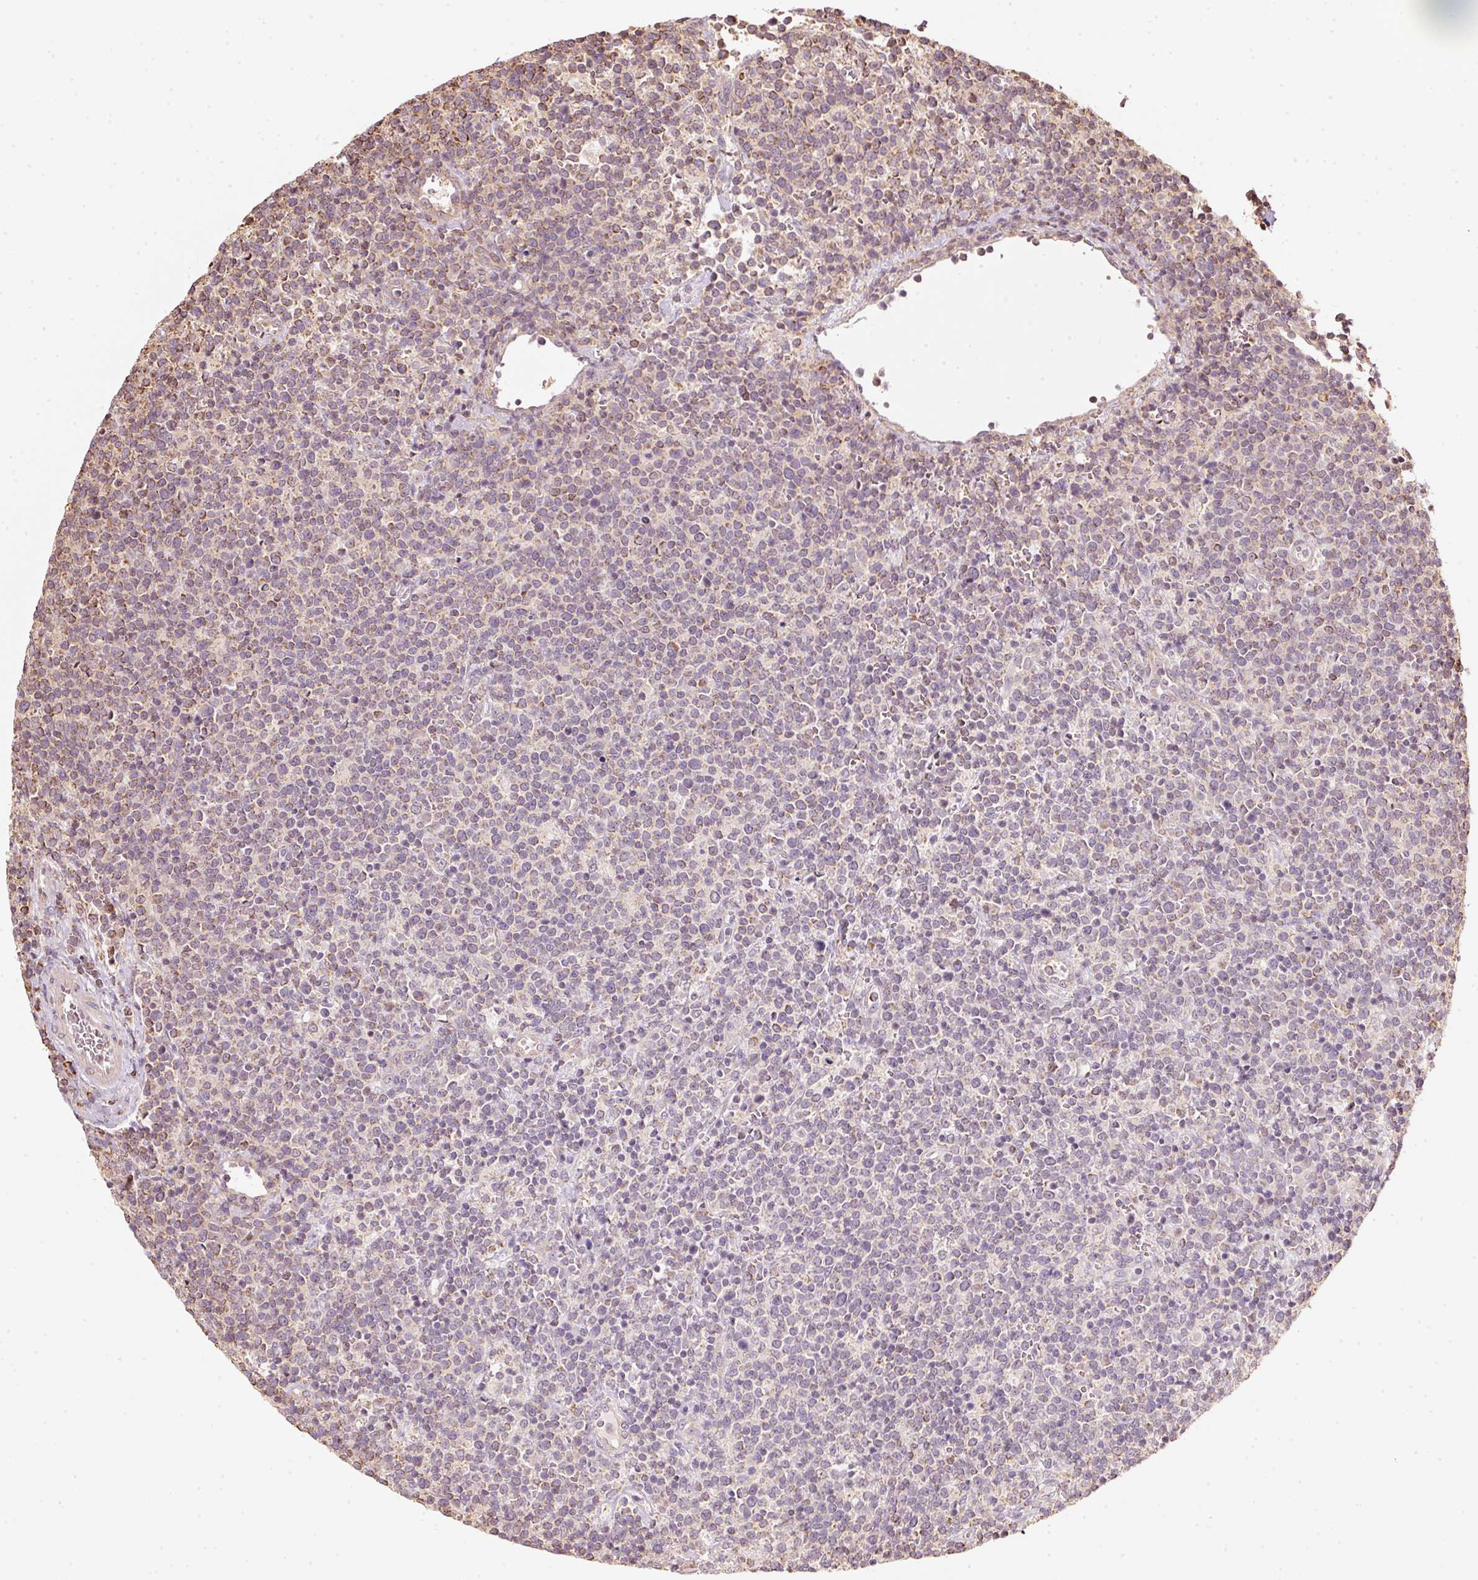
{"staining": {"intensity": "weak", "quantity": "25%-75%", "location": "cytoplasmic/membranous"}, "tissue": "lymphoma", "cell_type": "Tumor cells", "image_type": "cancer", "snomed": [{"axis": "morphology", "description": "Malignant lymphoma, non-Hodgkin's type, High grade"}, {"axis": "topography", "description": "Lymph node"}], "caption": "DAB (3,3'-diaminobenzidine) immunohistochemical staining of human lymphoma reveals weak cytoplasmic/membranous protein staining in approximately 25%-75% of tumor cells.", "gene": "RAB35", "patient": {"sex": "male", "age": 61}}